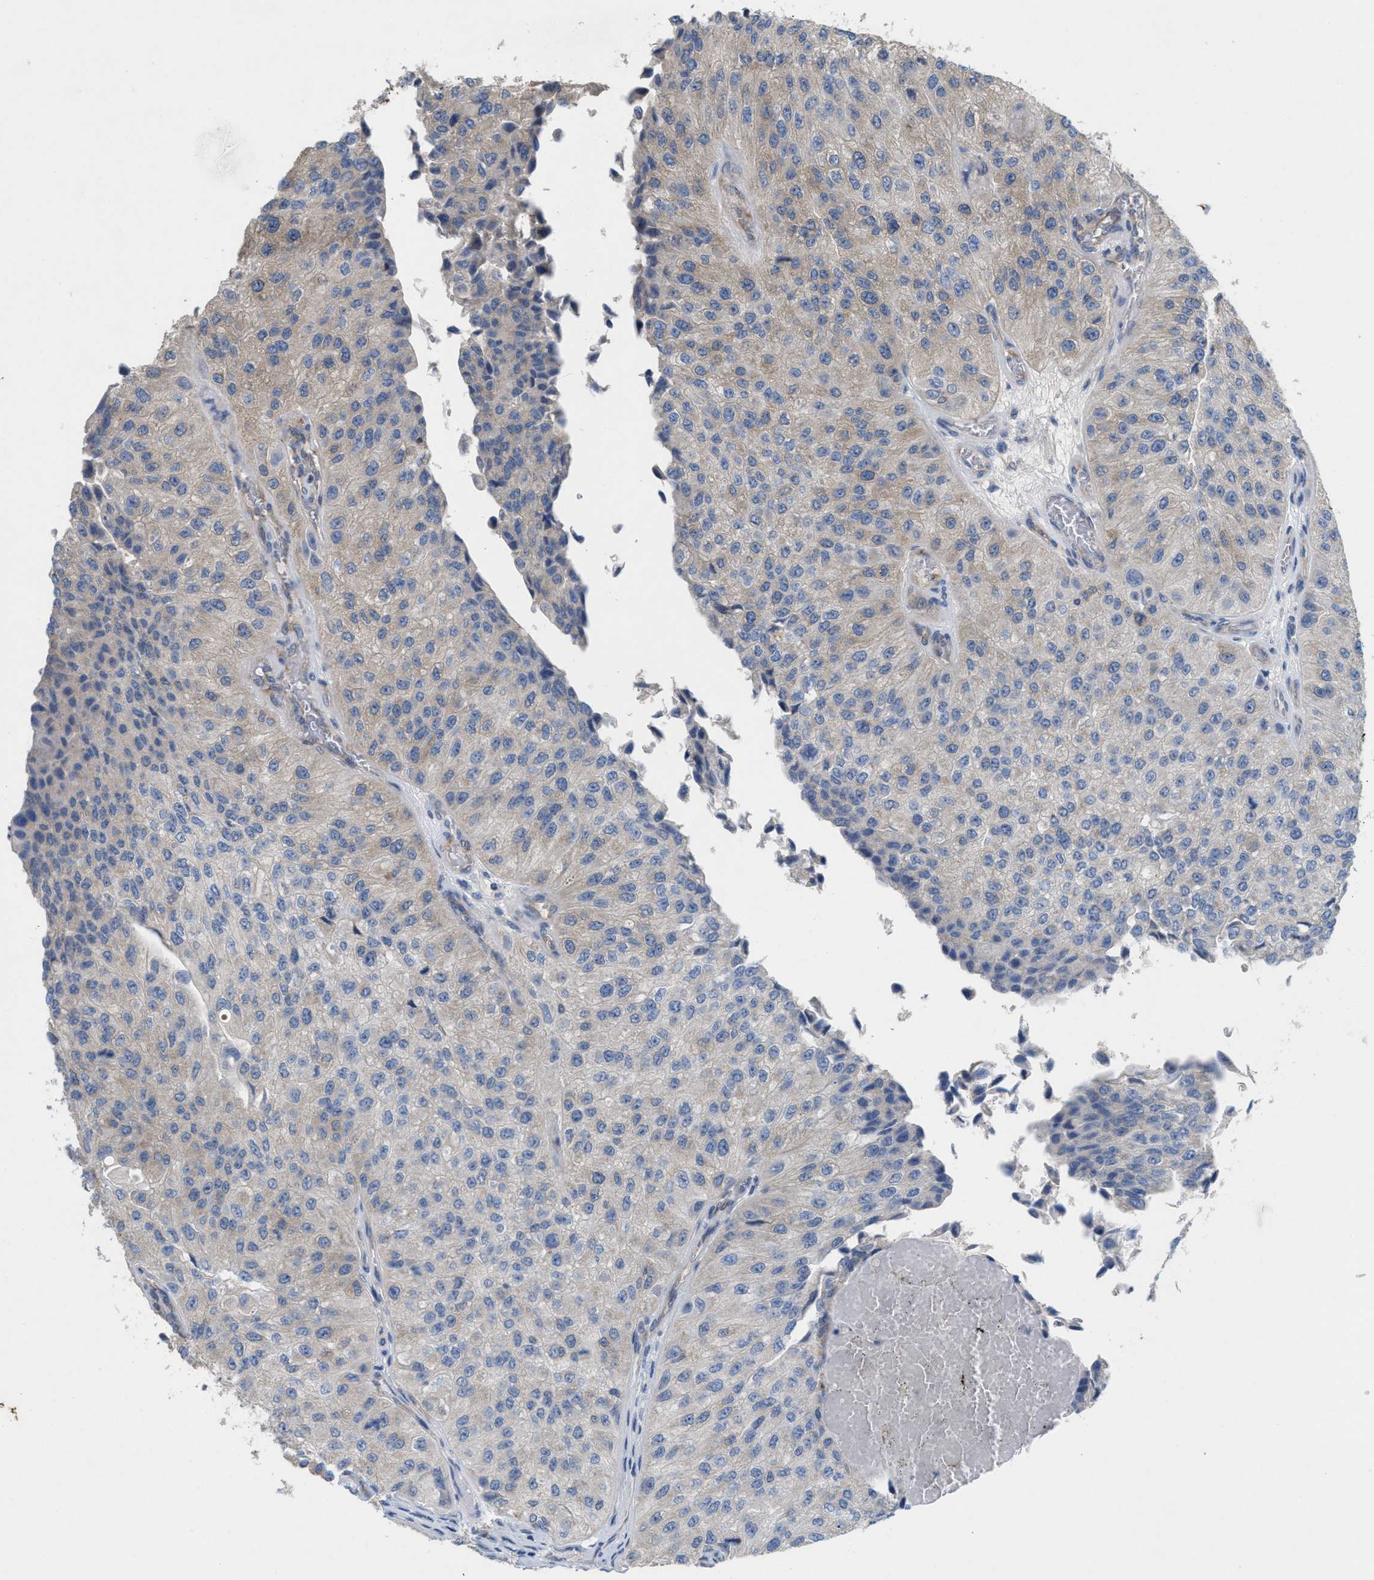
{"staining": {"intensity": "weak", "quantity": "<25%", "location": "cytoplasmic/membranous"}, "tissue": "urothelial cancer", "cell_type": "Tumor cells", "image_type": "cancer", "snomed": [{"axis": "morphology", "description": "Urothelial carcinoma, High grade"}, {"axis": "topography", "description": "Kidney"}, {"axis": "topography", "description": "Urinary bladder"}], "caption": "Immunohistochemistry (IHC) of human urothelial cancer displays no positivity in tumor cells. (Stains: DAB immunohistochemistry (IHC) with hematoxylin counter stain, Microscopy: brightfield microscopy at high magnification).", "gene": "UBAP2", "patient": {"sex": "male", "age": 77}}